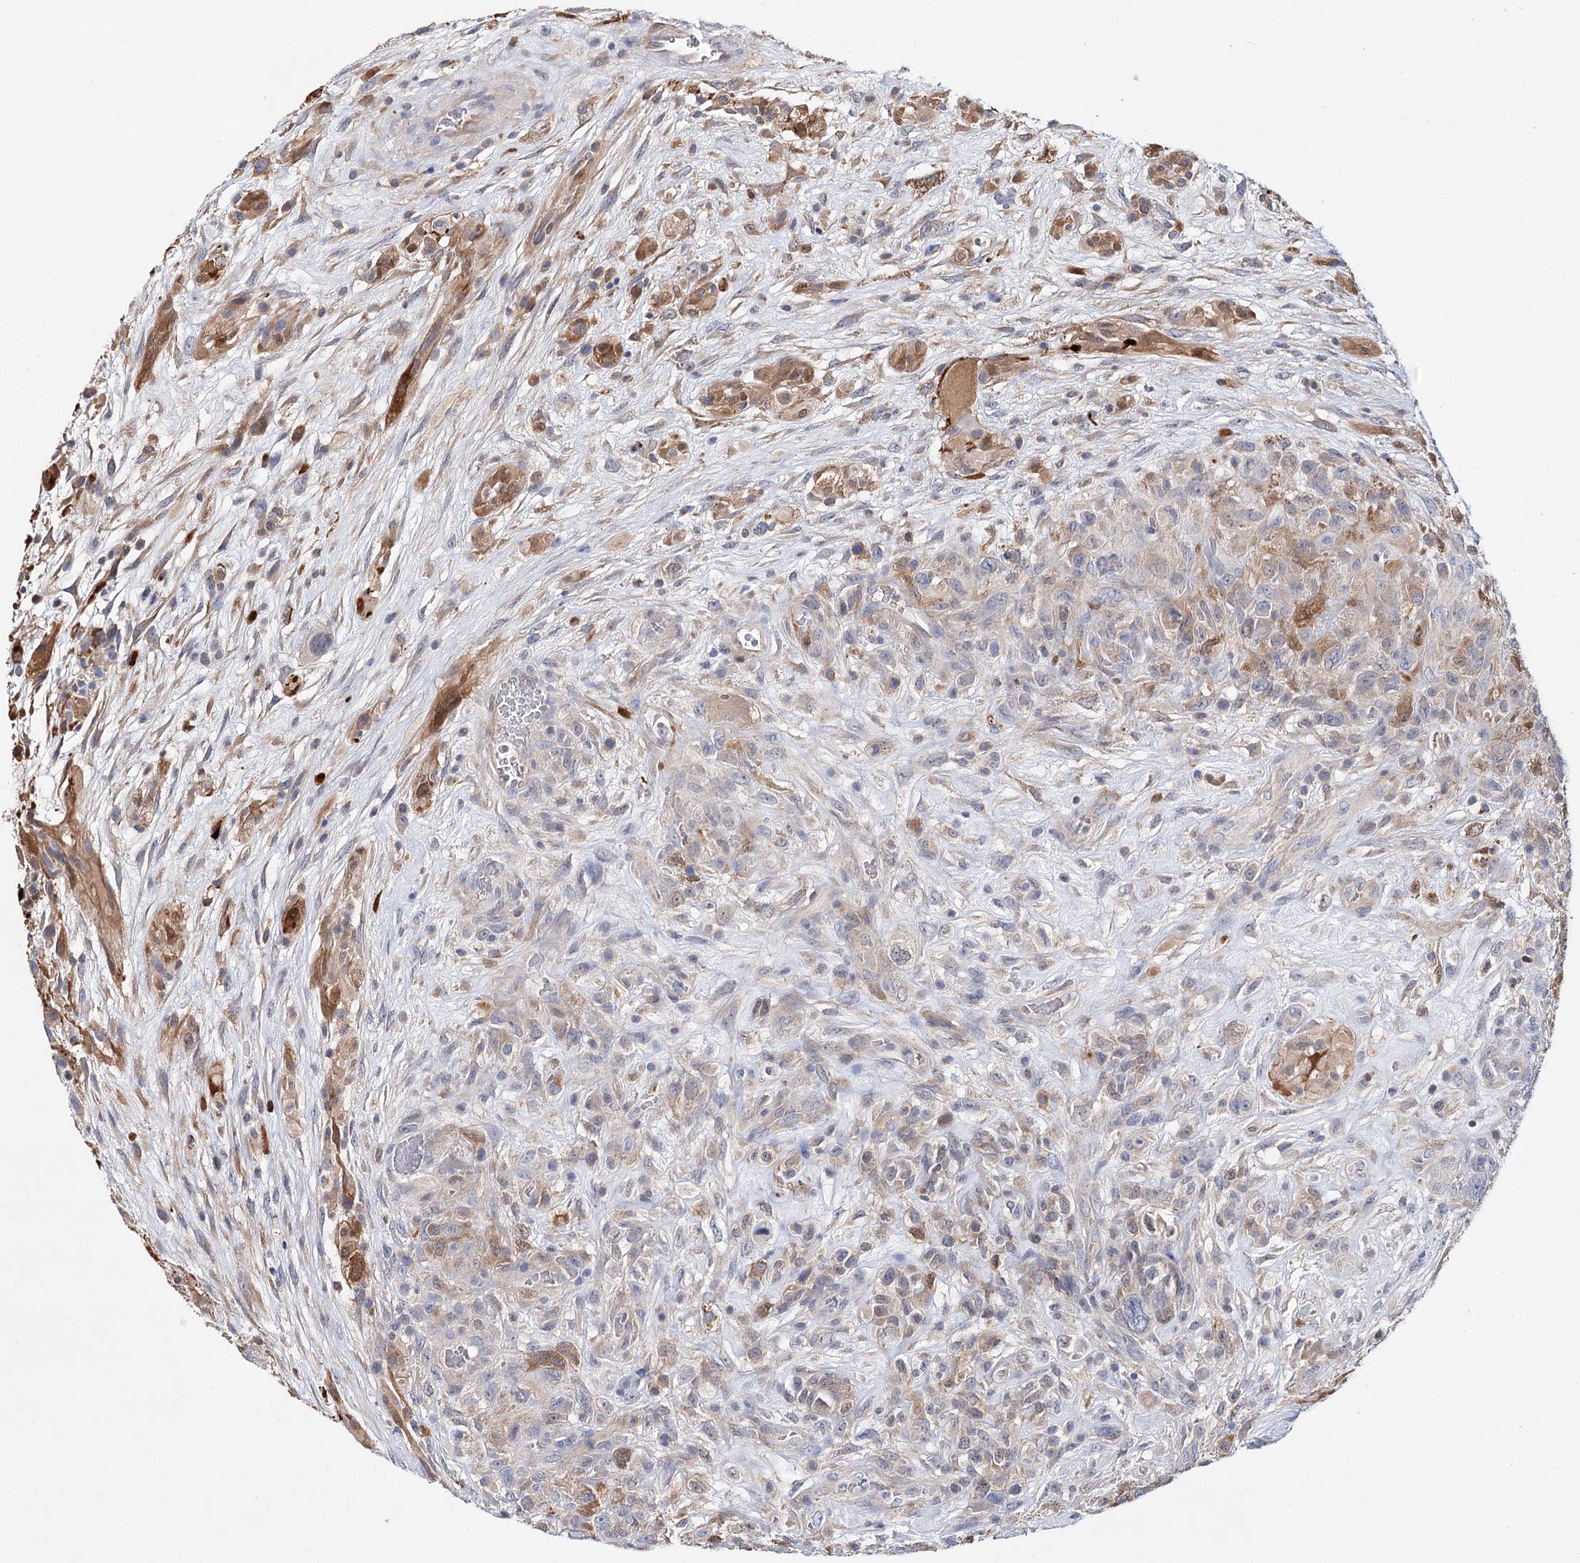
{"staining": {"intensity": "moderate", "quantity": "25%-75%", "location": "cytoplasmic/membranous"}, "tissue": "glioma", "cell_type": "Tumor cells", "image_type": "cancer", "snomed": [{"axis": "morphology", "description": "Glioma, malignant, High grade"}, {"axis": "topography", "description": "Brain"}], "caption": "Immunohistochemistry of glioma shows medium levels of moderate cytoplasmic/membranous staining in about 25%-75% of tumor cells.", "gene": "CFAP46", "patient": {"sex": "male", "age": 61}}